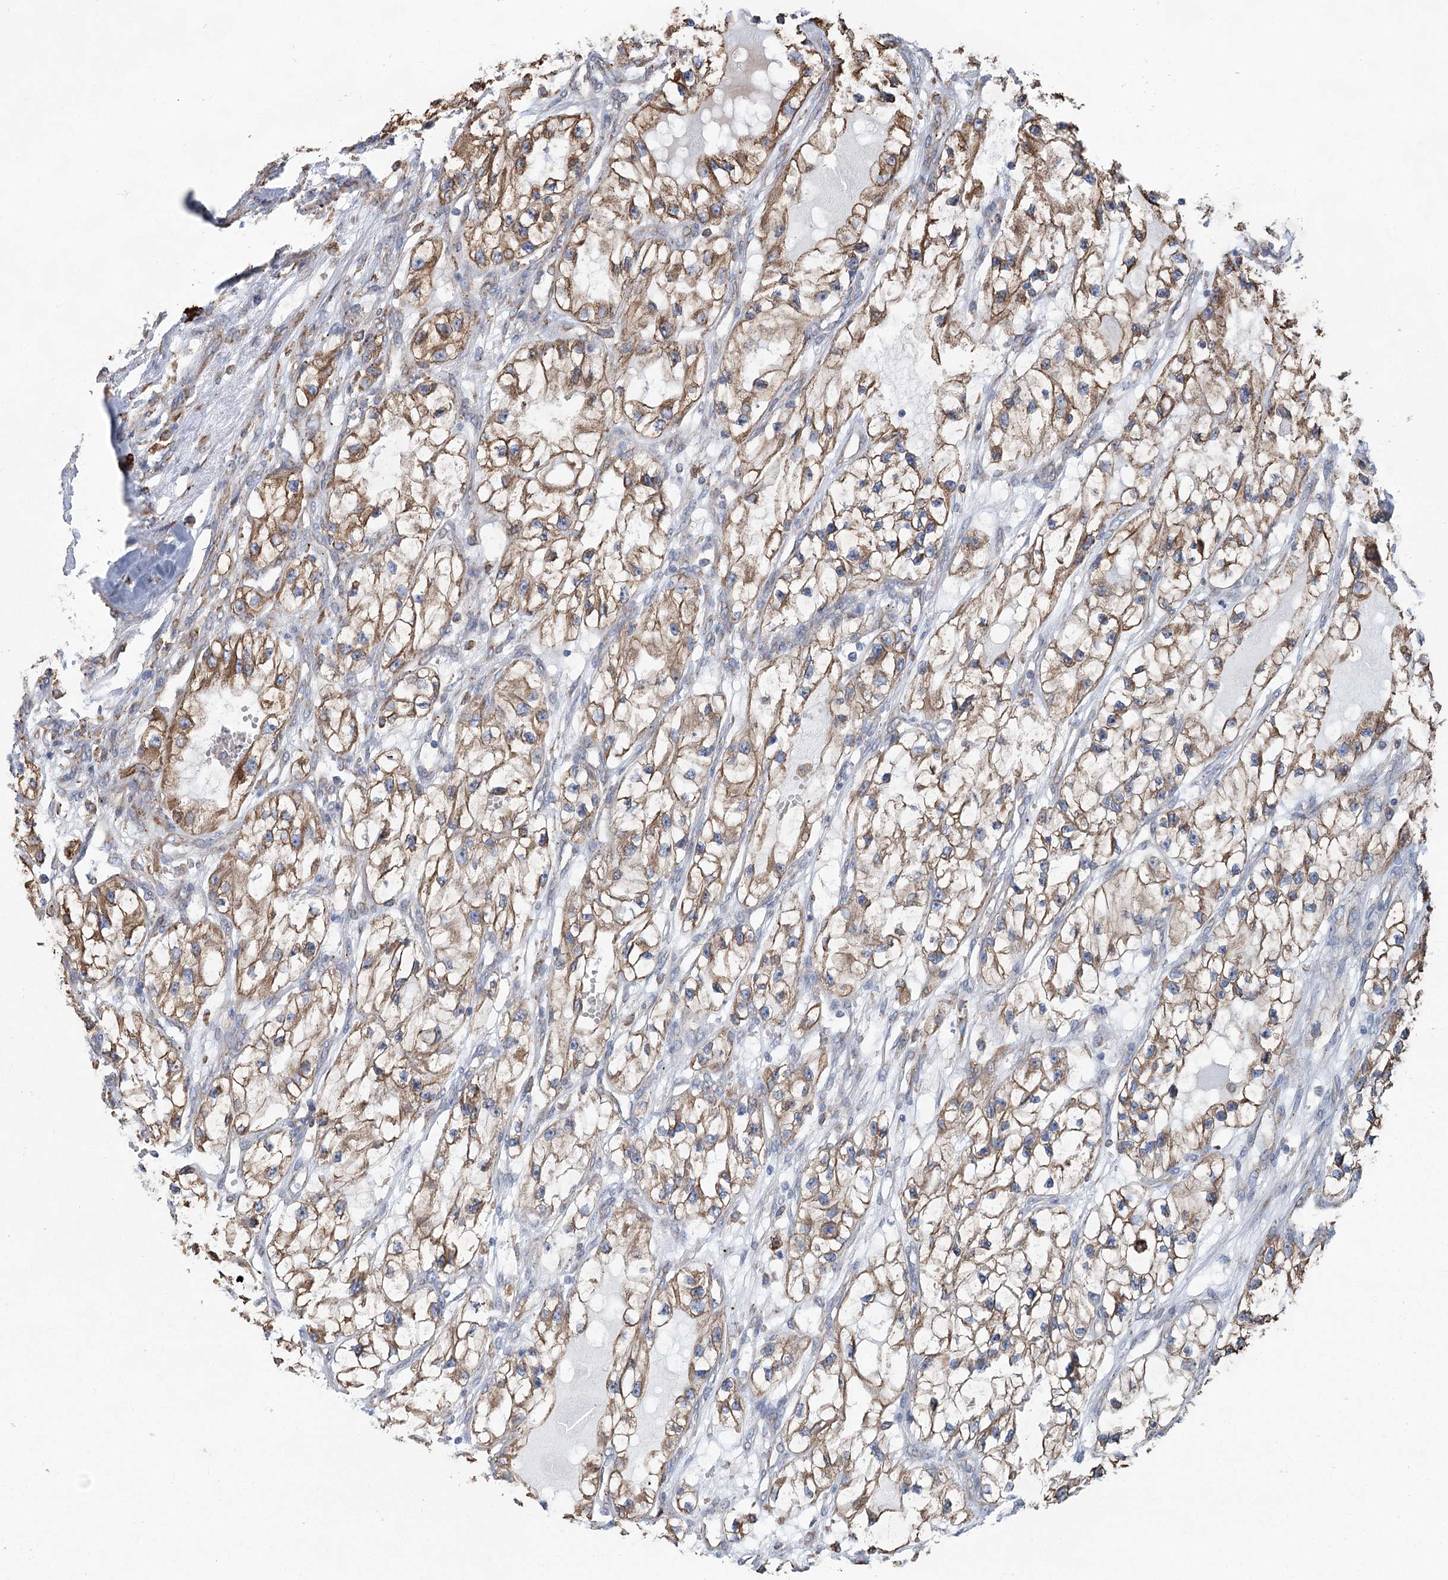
{"staining": {"intensity": "moderate", "quantity": ">75%", "location": "cytoplasmic/membranous"}, "tissue": "renal cancer", "cell_type": "Tumor cells", "image_type": "cancer", "snomed": [{"axis": "morphology", "description": "Adenocarcinoma, NOS"}, {"axis": "topography", "description": "Kidney"}], "caption": "Approximately >75% of tumor cells in renal adenocarcinoma reveal moderate cytoplasmic/membranous protein expression as visualized by brown immunohistochemical staining.", "gene": "METTL24", "patient": {"sex": "female", "age": 57}}